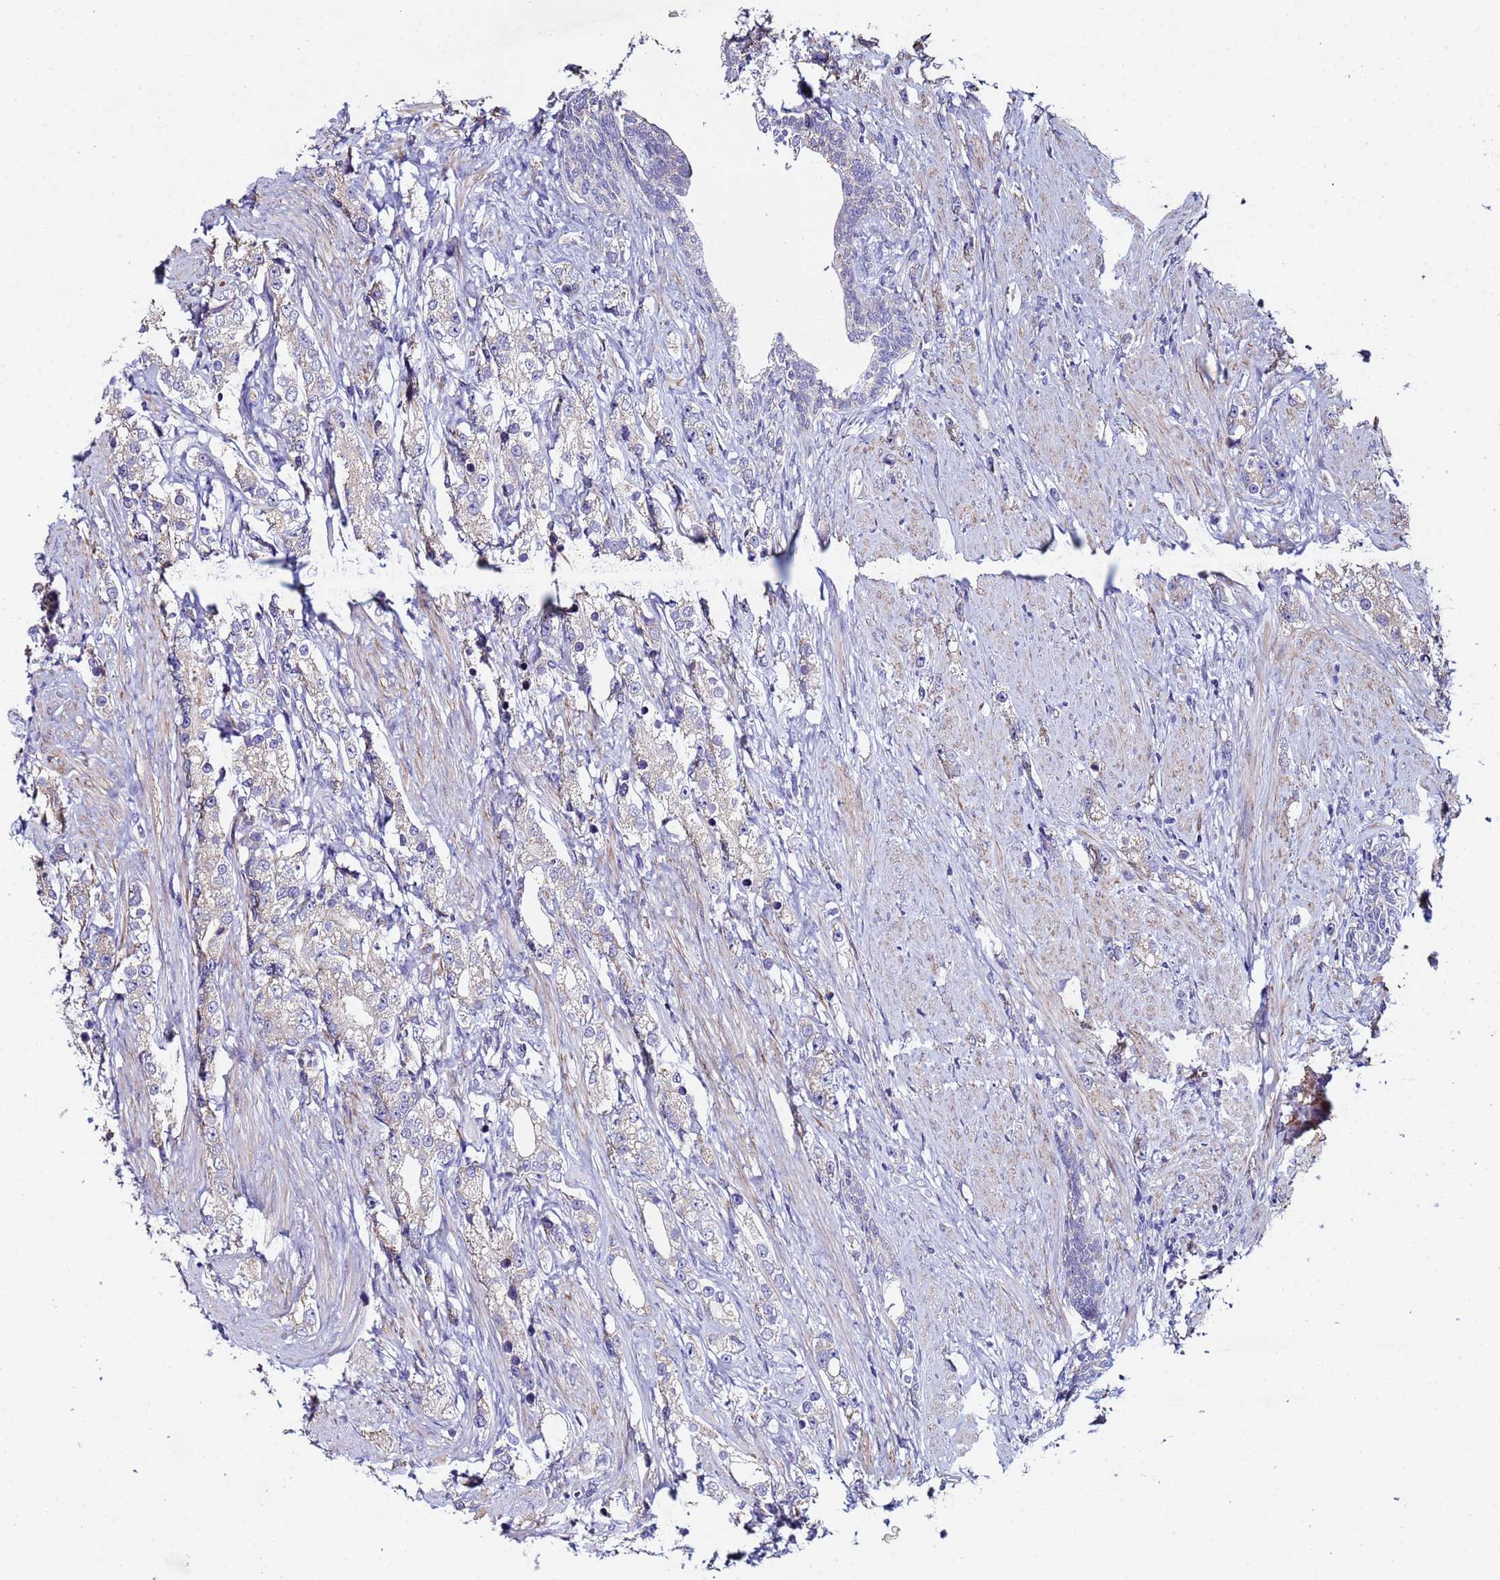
{"staining": {"intensity": "negative", "quantity": "none", "location": "none"}, "tissue": "prostate cancer", "cell_type": "Tumor cells", "image_type": "cancer", "snomed": [{"axis": "morphology", "description": "Adenocarcinoma, High grade"}, {"axis": "topography", "description": "Prostate"}], "caption": "High-grade adenocarcinoma (prostate) was stained to show a protein in brown. There is no significant expression in tumor cells. (Immunohistochemistry (ihc), brightfield microscopy, high magnification).", "gene": "CLHC1", "patient": {"sex": "male", "age": 63}}